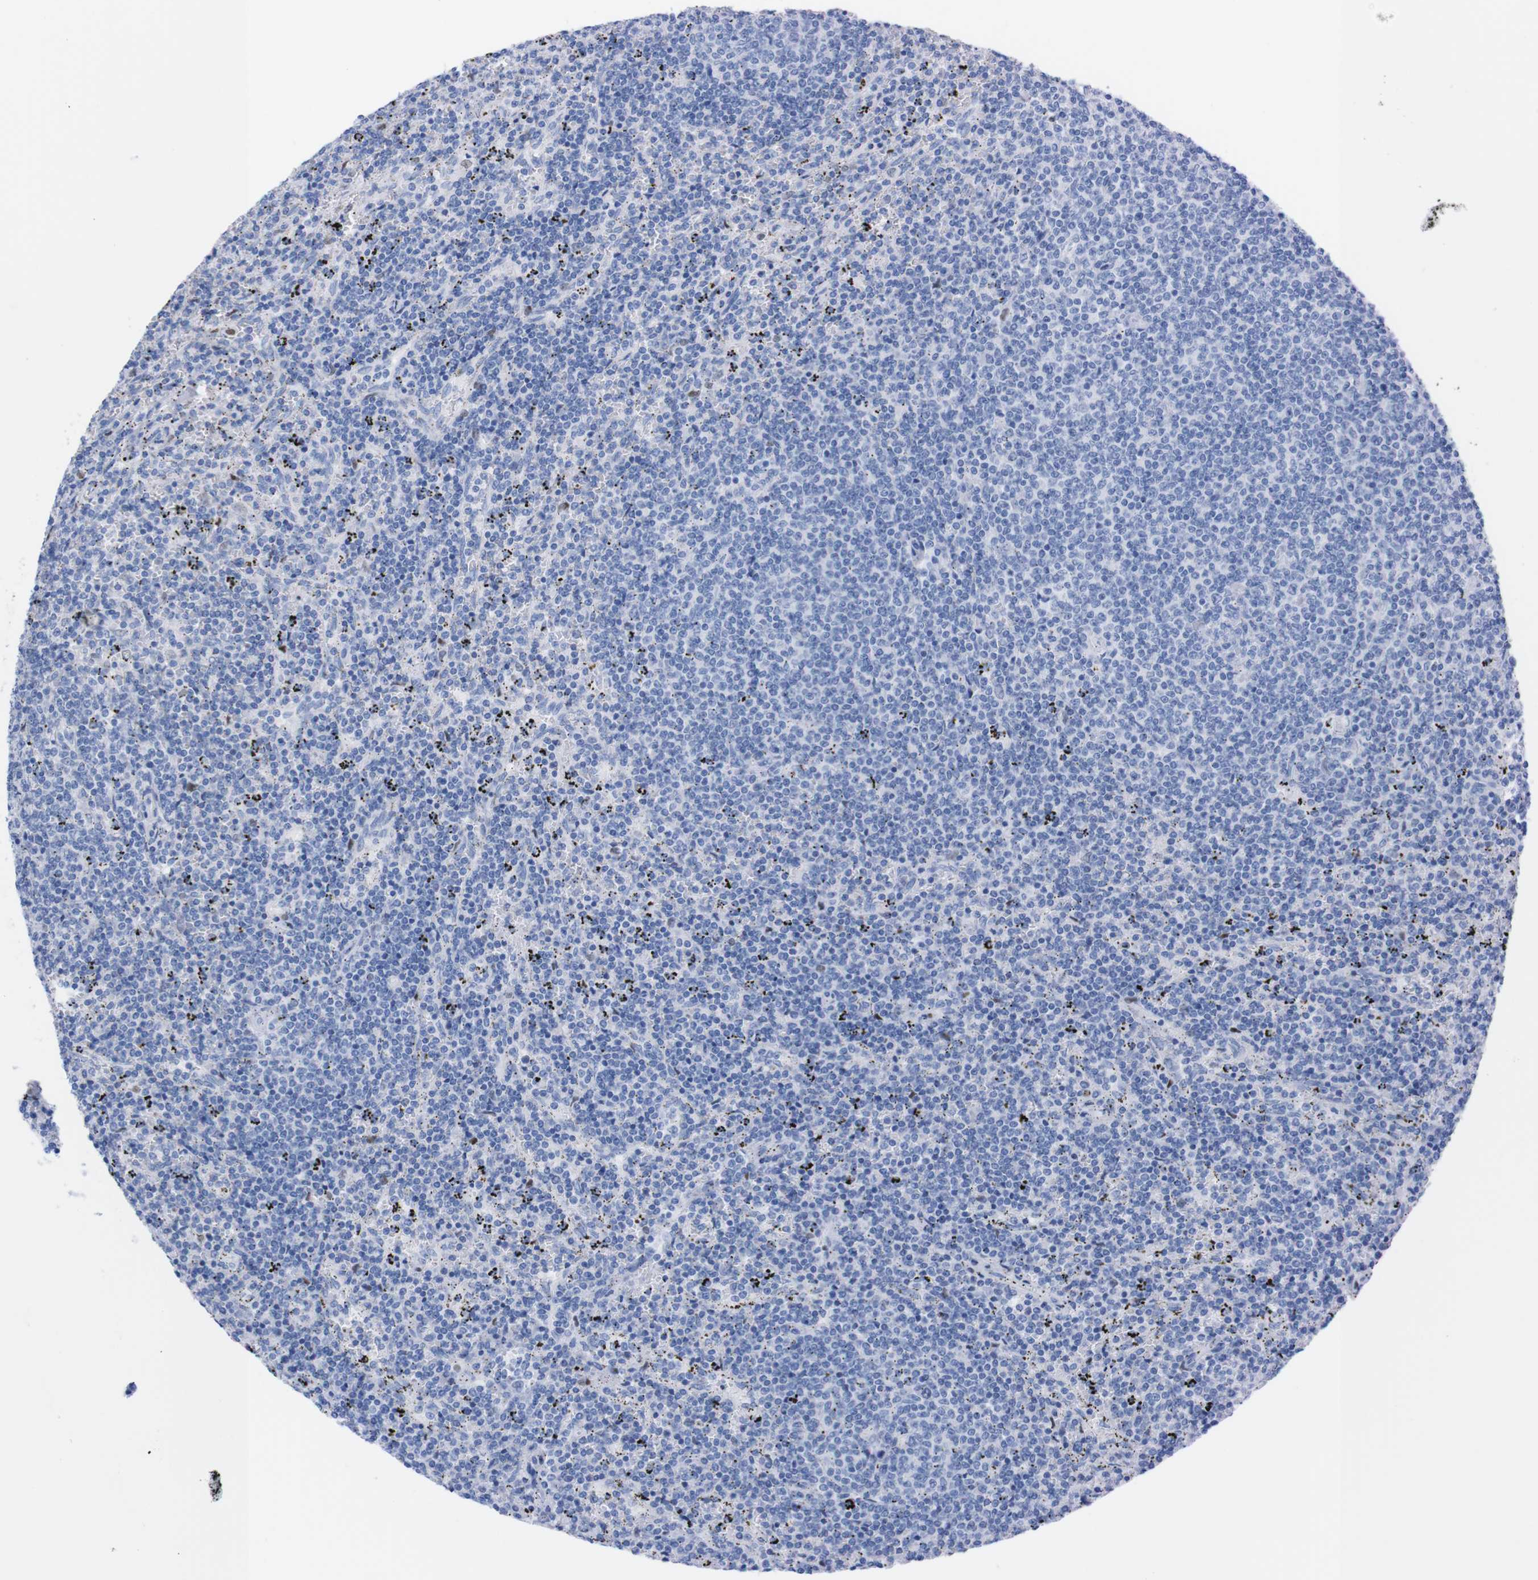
{"staining": {"intensity": "negative", "quantity": "none", "location": "none"}, "tissue": "lymphoma", "cell_type": "Tumor cells", "image_type": "cancer", "snomed": [{"axis": "morphology", "description": "Malignant lymphoma, non-Hodgkin's type, Low grade"}, {"axis": "topography", "description": "Spleen"}], "caption": "Protein analysis of malignant lymphoma, non-Hodgkin's type (low-grade) displays no significant staining in tumor cells.", "gene": "P2RY12", "patient": {"sex": "female", "age": 50}}